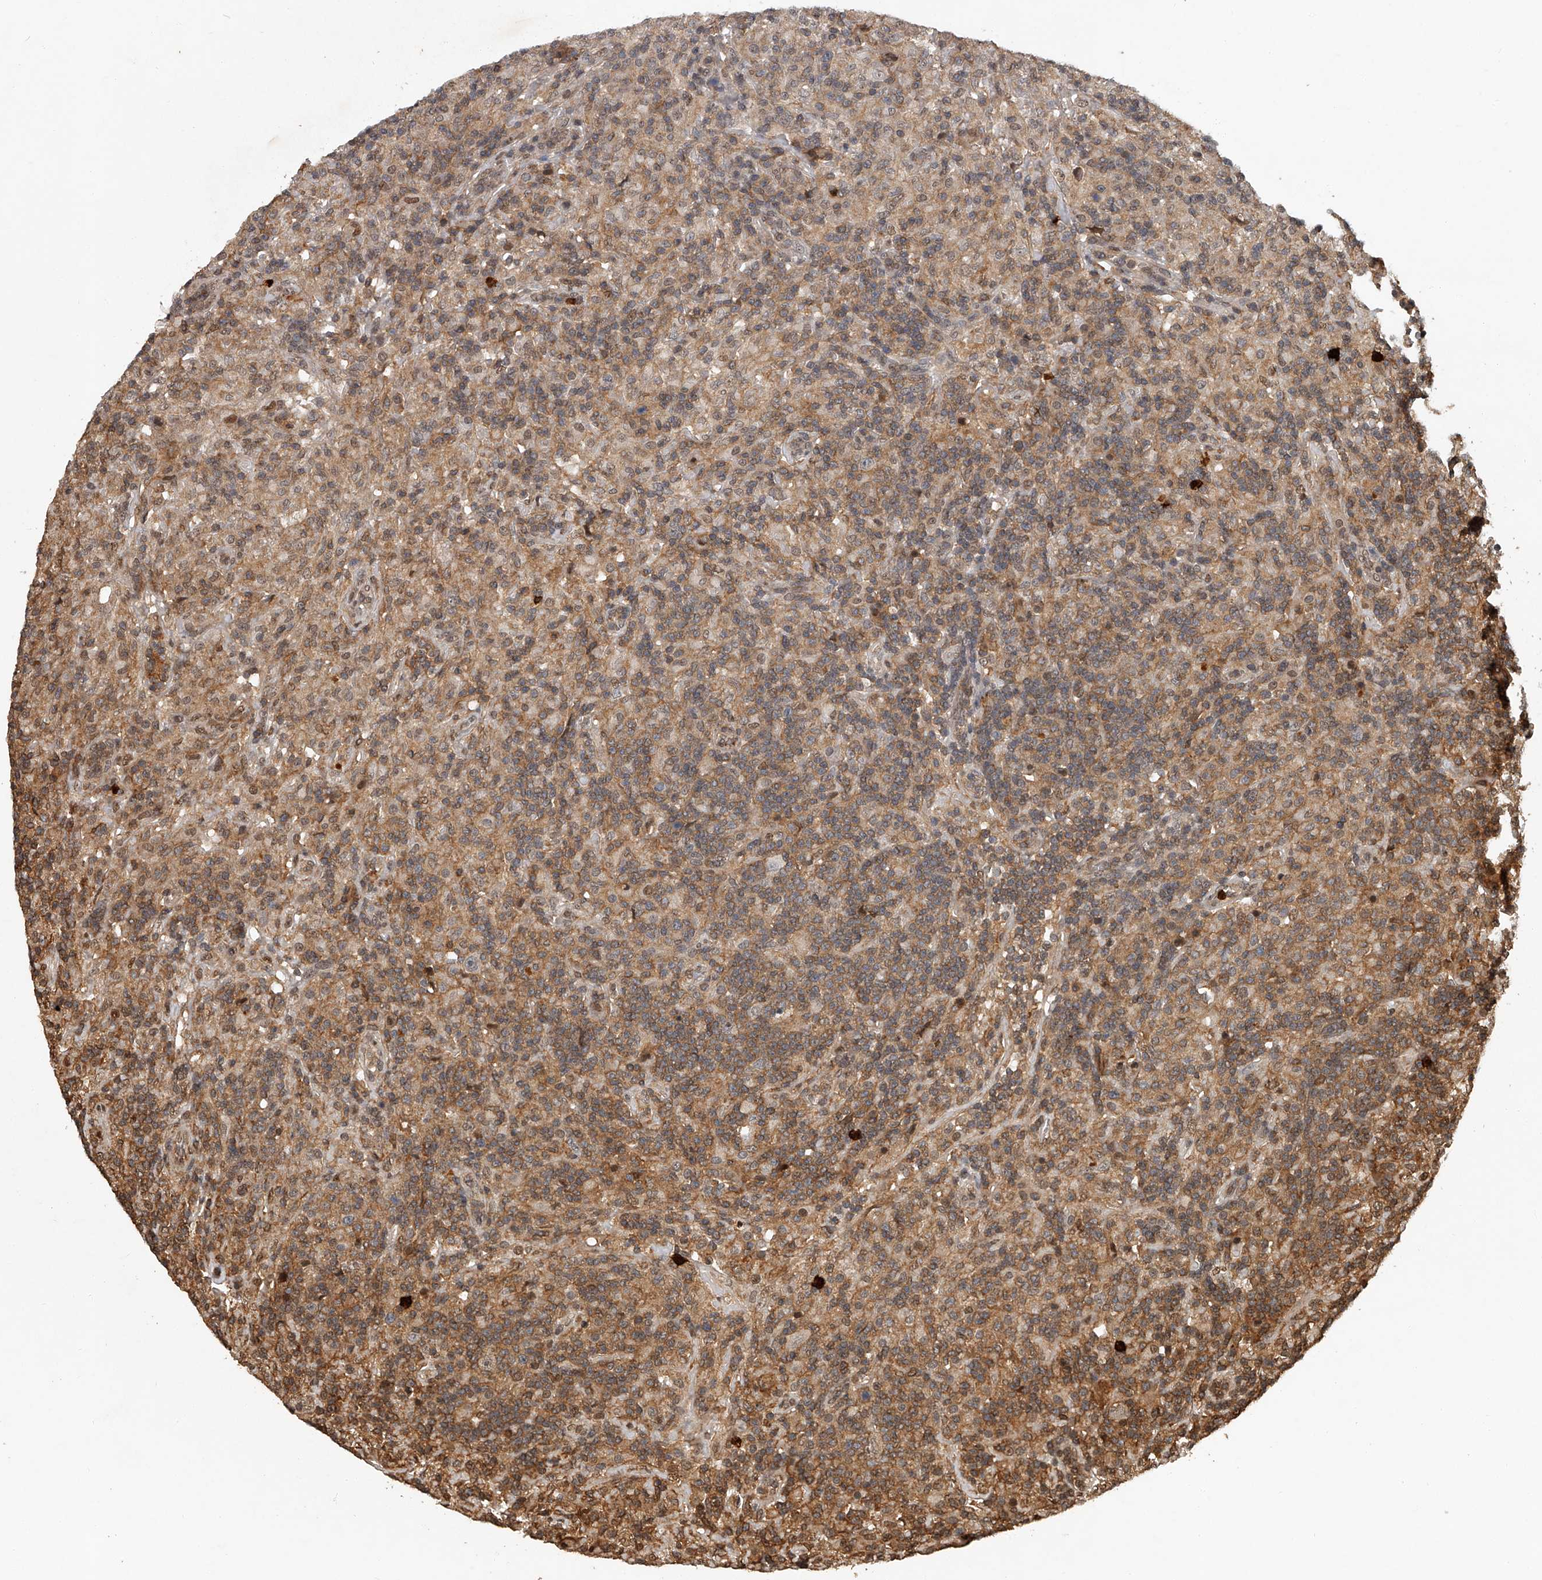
{"staining": {"intensity": "negative", "quantity": "none", "location": "none"}, "tissue": "lymphoma", "cell_type": "Tumor cells", "image_type": "cancer", "snomed": [{"axis": "morphology", "description": "Hodgkin's disease, NOS"}, {"axis": "topography", "description": "Lymph node"}], "caption": "DAB immunohistochemical staining of human Hodgkin's disease exhibits no significant staining in tumor cells. The staining is performed using DAB (3,3'-diaminobenzidine) brown chromogen with nuclei counter-stained in using hematoxylin.", "gene": "PLEKHG1", "patient": {"sex": "male", "age": 70}}